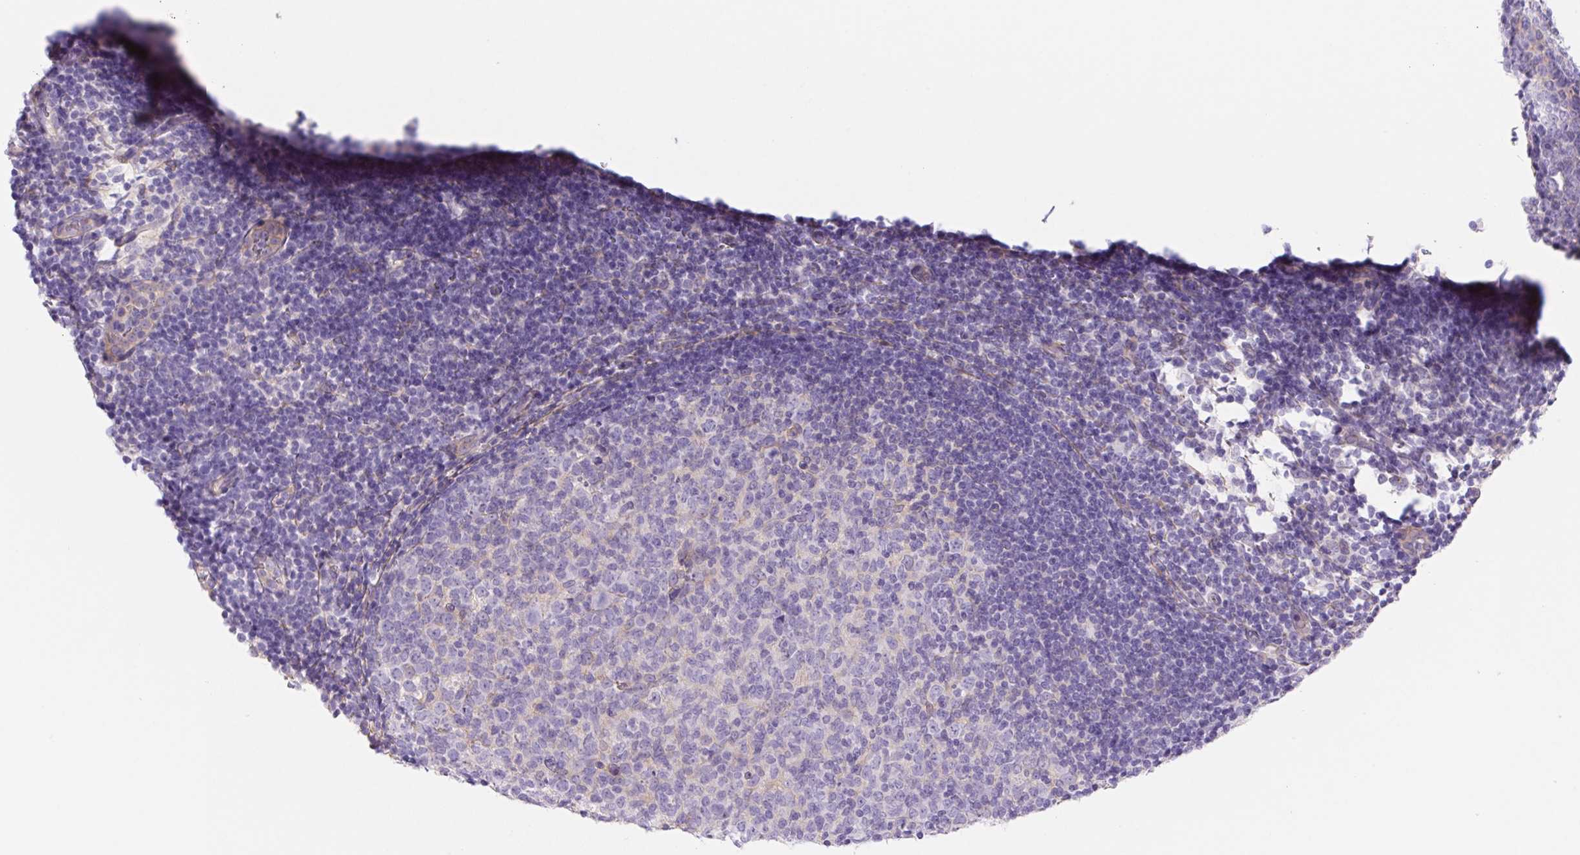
{"staining": {"intensity": "negative", "quantity": "none", "location": "none"}, "tissue": "tonsil", "cell_type": "Germinal center cells", "image_type": "normal", "snomed": [{"axis": "morphology", "description": "Normal tissue, NOS"}, {"axis": "topography", "description": "Tonsil"}], "caption": "Tonsil was stained to show a protein in brown. There is no significant positivity in germinal center cells.", "gene": "PNLIP", "patient": {"sex": "male", "age": 27}}